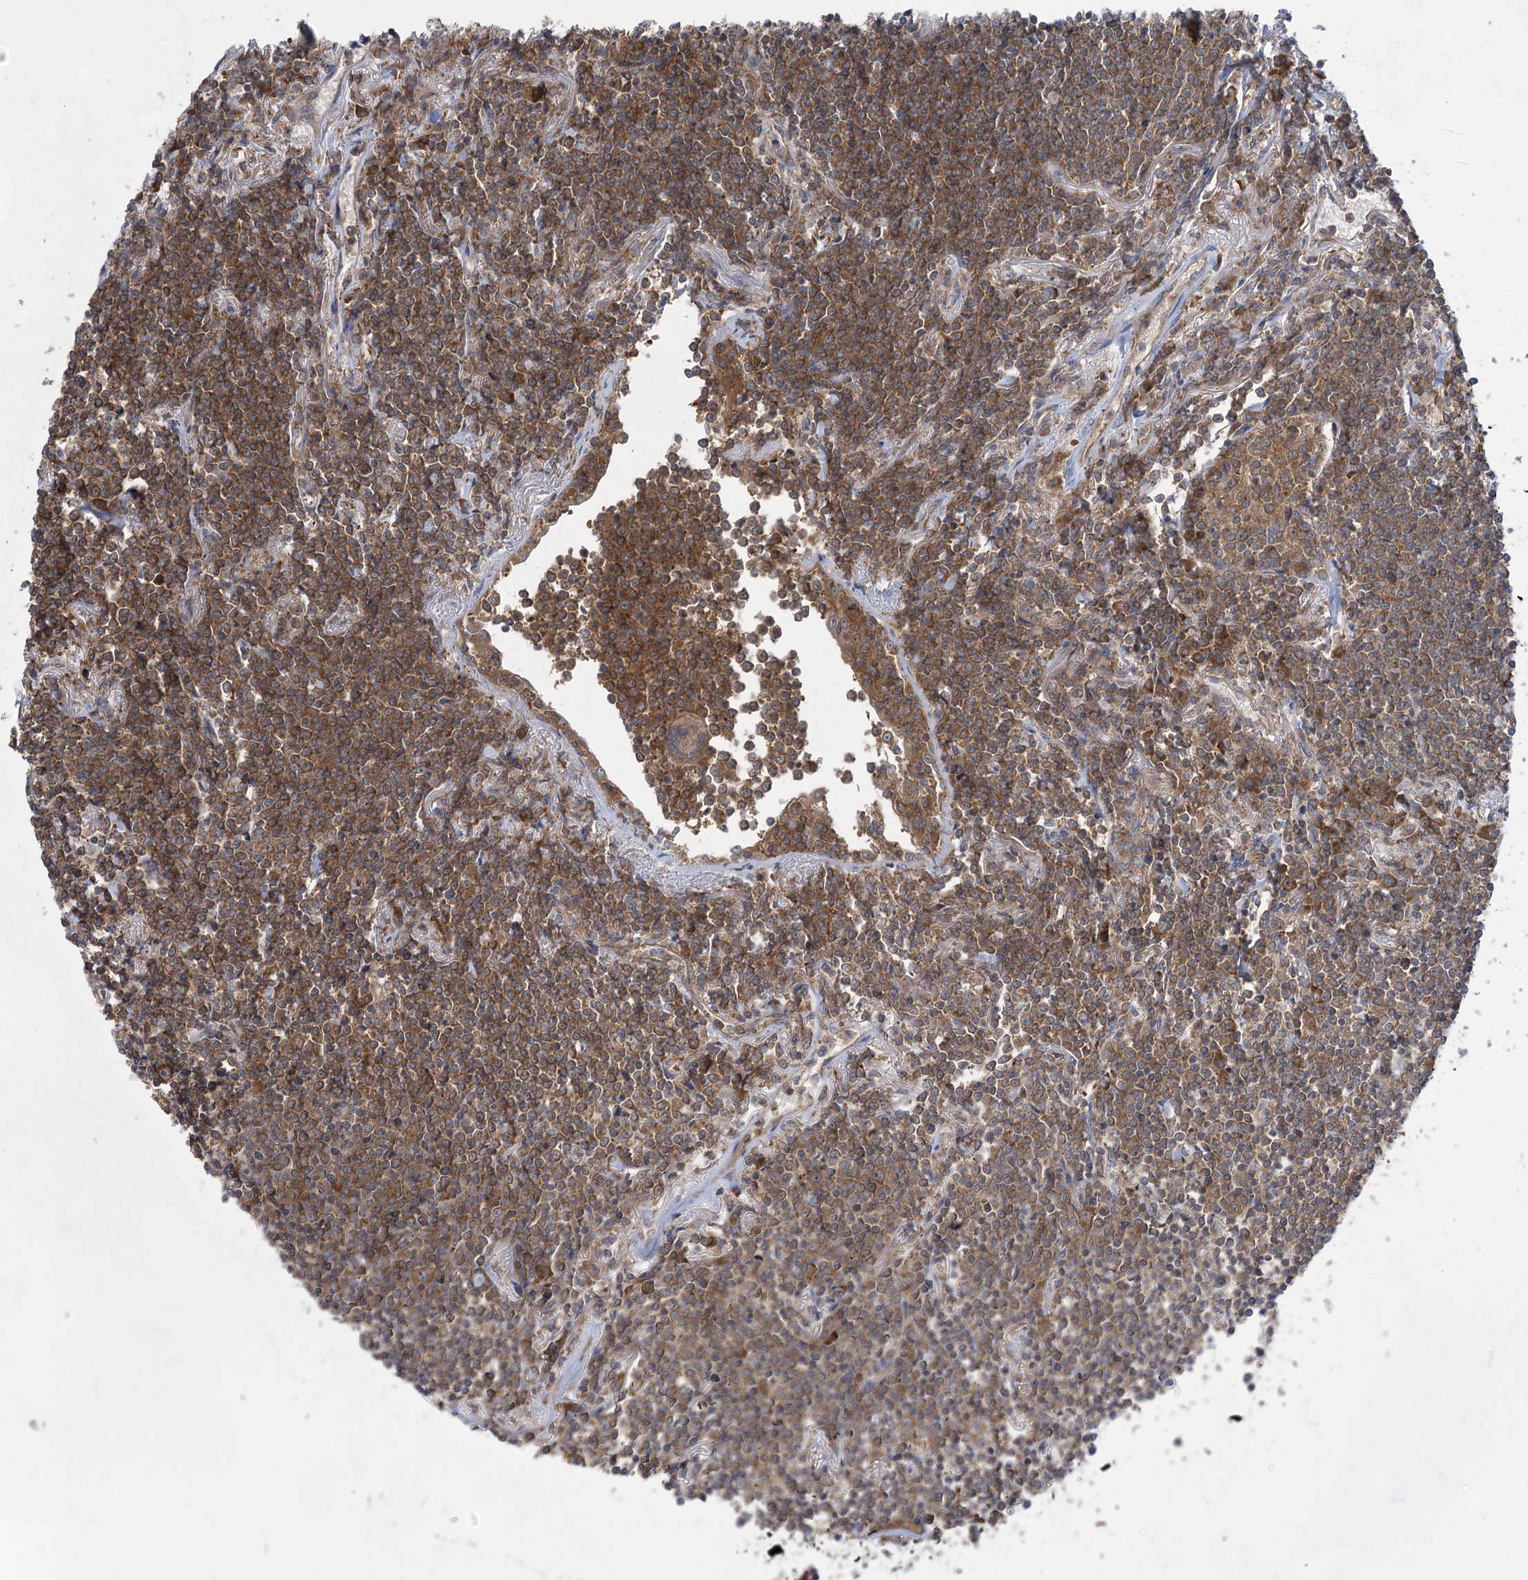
{"staining": {"intensity": "moderate", "quantity": ">75%", "location": "cytoplasmic/membranous"}, "tissue": "lymphoma", "cell_type": "Tumor cells", "image_type": "cancer", "snomed": [{"axis": "morphology", "description": "Malignant lymphoma, non-Hodgkin's type, Low grade"}, {"axis": "topography", "description": "Lung"}], "caption": "Malignant lymphoma, non-Hodgkin's type (low-grade) stained with a protein marker exhibits moderate staining in tumor cells.", "gene": "EIF3A", "patient": {"sex": "female", "age": 71}}